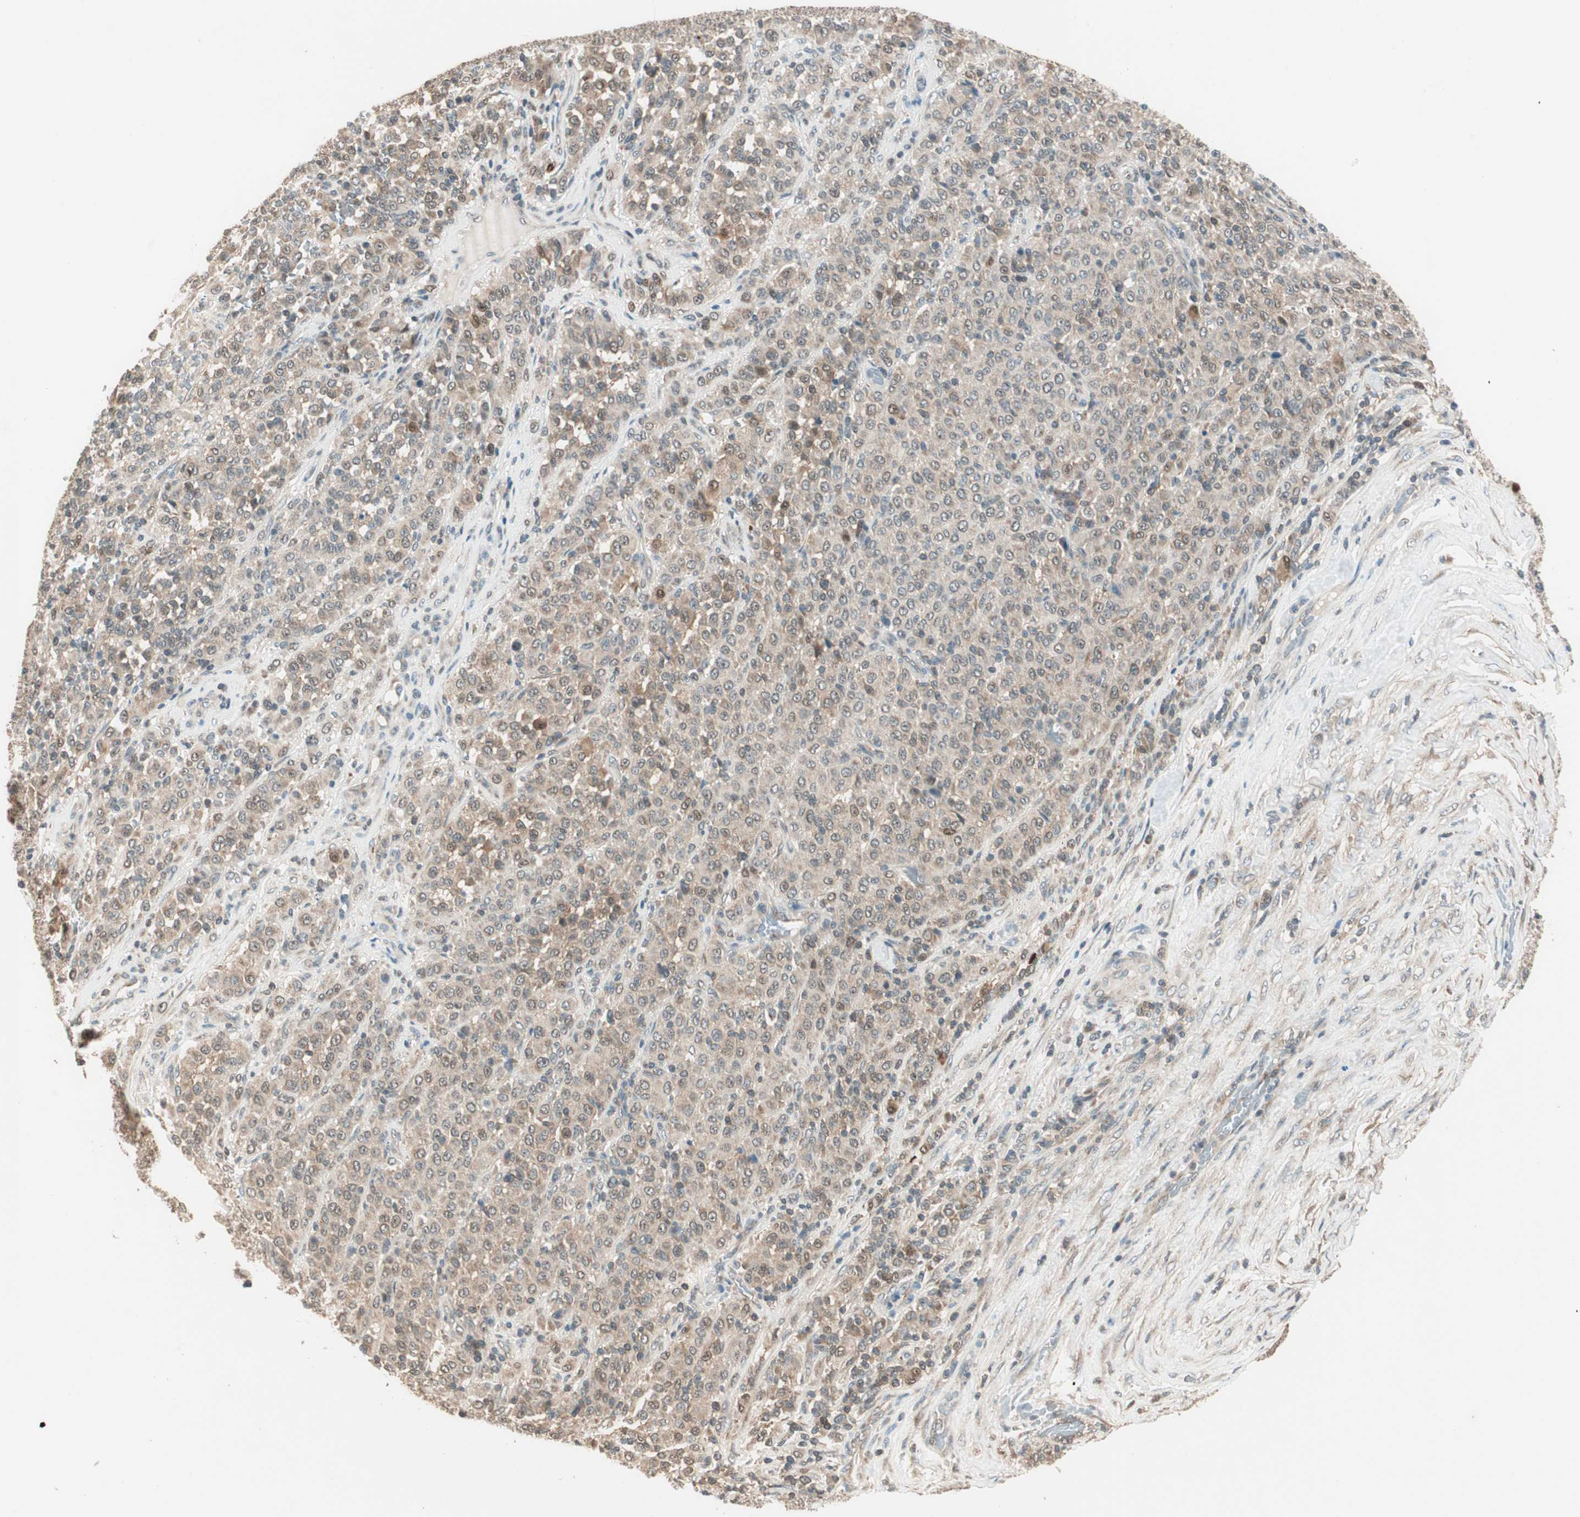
{"staining": {"intensity": "weak", "quantity": ">75%", "location": "cytoplasmic/membranous"}, "tissue": "melanoma", "cell_type": "Tumor cells", "image_type": "cancer", "snomed": [{"axis": "morphology", "description": "Malignant melanoma, Metastatic site"}, {"axis": "topography", "description": "Pancreas"}], "caption": "An immunohistochemistry histopathology image of neoplastic tissue is shown. Protein staining in brown labels weak cytoplasmic/membranous positivity in melanoma within tumor cells. (IHC, brightfield microscopy, high magnification).", "gene": "TRIM21", "patient": {"sex": "female", "age": 30}}